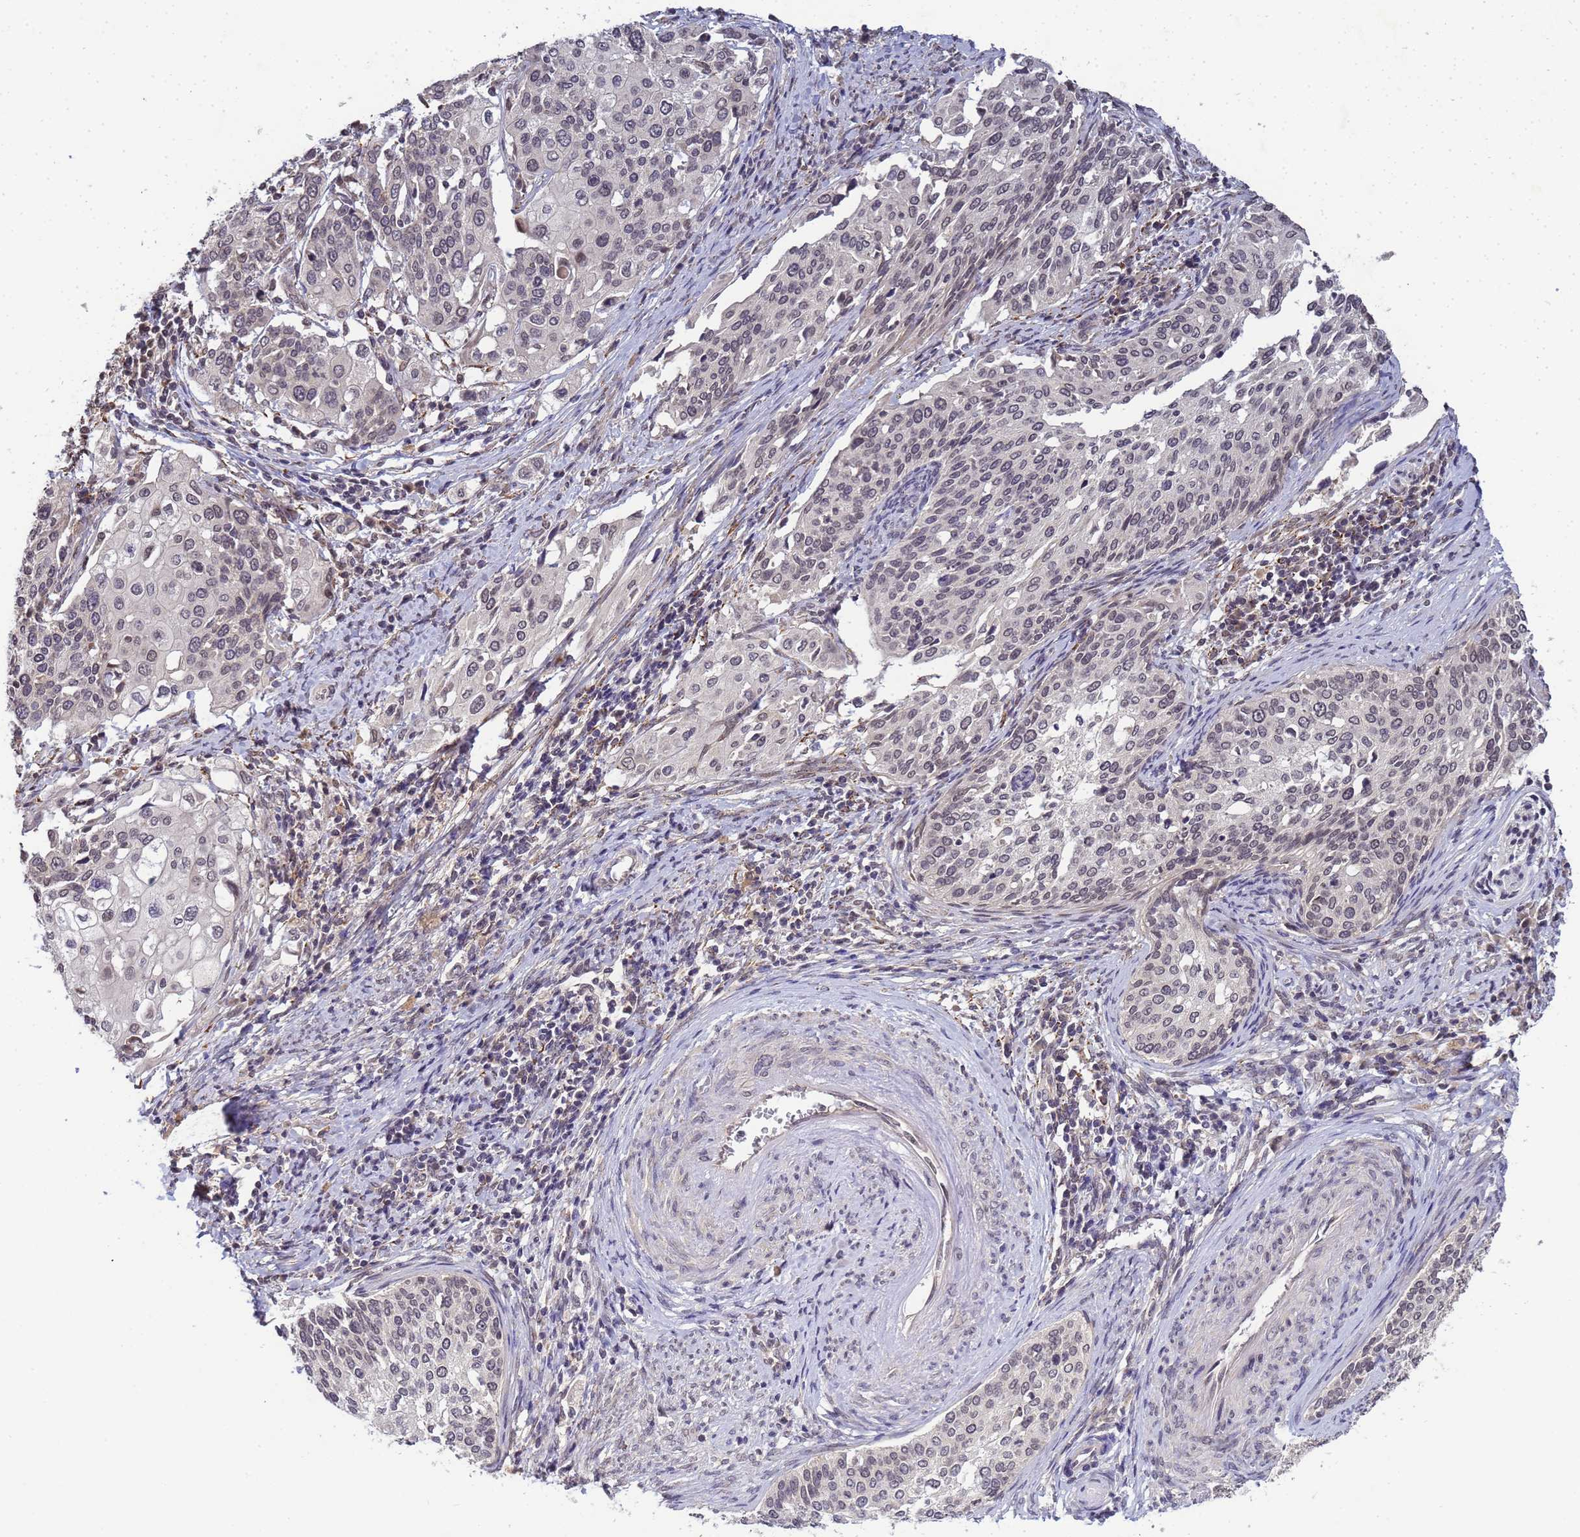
{"staining": {"intensity": "negative", "quantity": "none", "location": "none"}, "tissue": "cervical cancer", "cell_type": "Tumor cells", "image_type": "cancer", "snomed": [{"axis": "morphology", "description": "Squamous cell carcinoma, NOS"}, {"axis": "topography", "description": "Cervix"}], "caption": "Photomicrograph shows no protein positivity in tumor cells of squamous cell carcinoma (cervical) tissue.", "gene": "MYL7", "patient": {"sex": "female", "age": 44}}